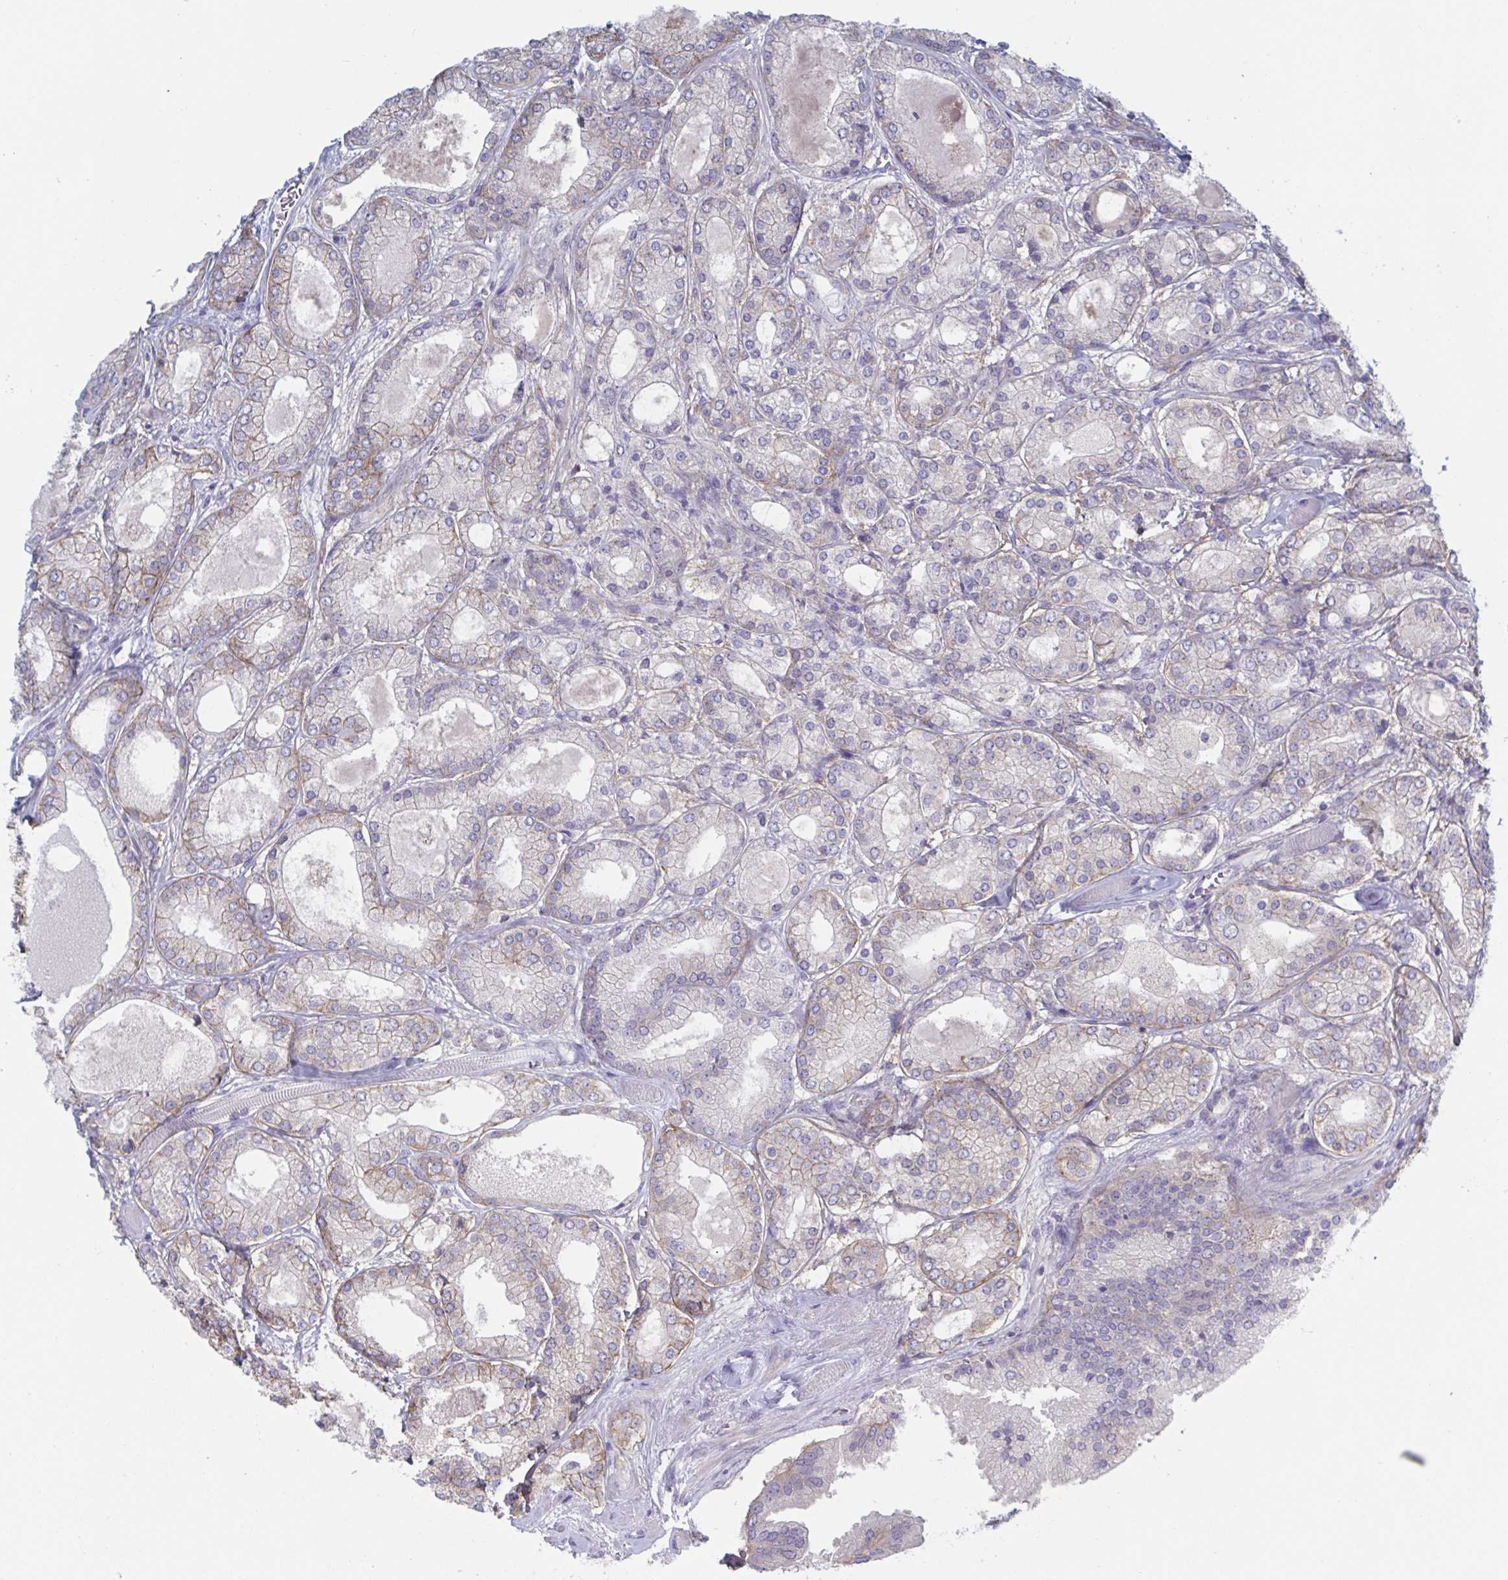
{"staining": {"intensity": "weak", "quantity": "25%-75%", "location": "cytoplasmic/membranous"}, "tissue": "prostate cancer", "cell_type": "Tumor cells", "image_type": "cancer", "snomed": [{"axis": "morphology", "description": "Adenocarcinoma, High grade"}, {"axis": "topography", "description": "Prostate"}], "caption": "Tumor cells reveal low levels of weak cytoplasmic/membranous positivity in about 25%-75% of cells in prostate cancer.", "gene": "STK26", "patient": {"sex": "male", "age": 67}}